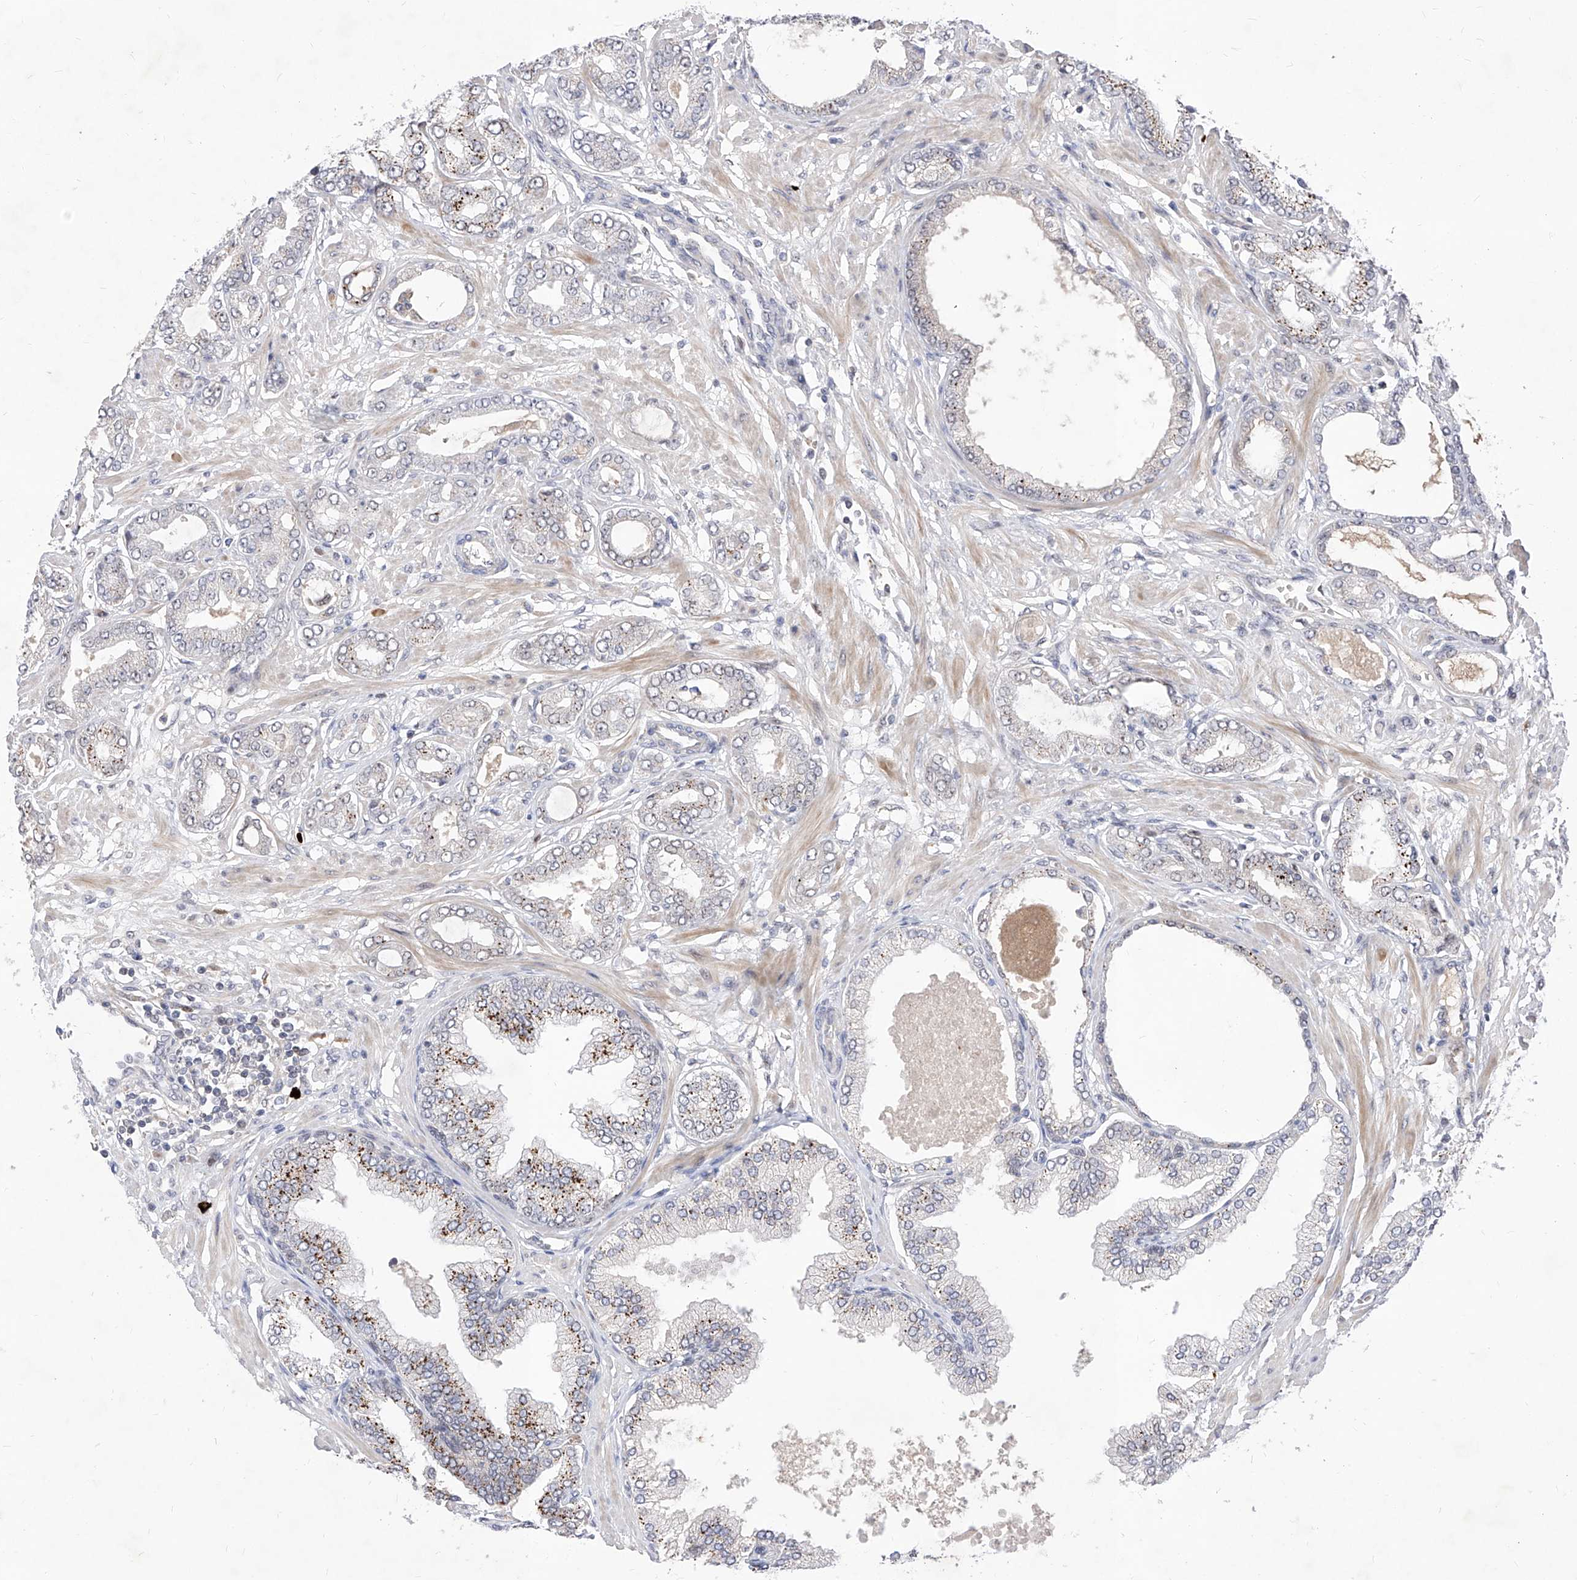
{"staining": {"intensity": "weak", "quantity": "25%-75%", "location": "nuclear"}, "tissue": "prostate cancer", "cell_type": "Tumor cells", "image_type": "cancer", "snomed": [{"axis": "morphology", "description": "Adenocarcinoma, Low grade"}, {"axis": "topography", "description": "Prostate"}], "caption": "IHC of adenocarcinoma (low-grade) (prostate) reveals low levels of weak nuclear positivity in about 25%-75% of tumor cells. (DAB = brown stain, brightfield microscopy at high magnification).", "gene": "LGR4", "patient": {"sex": "male", "age": 63}}